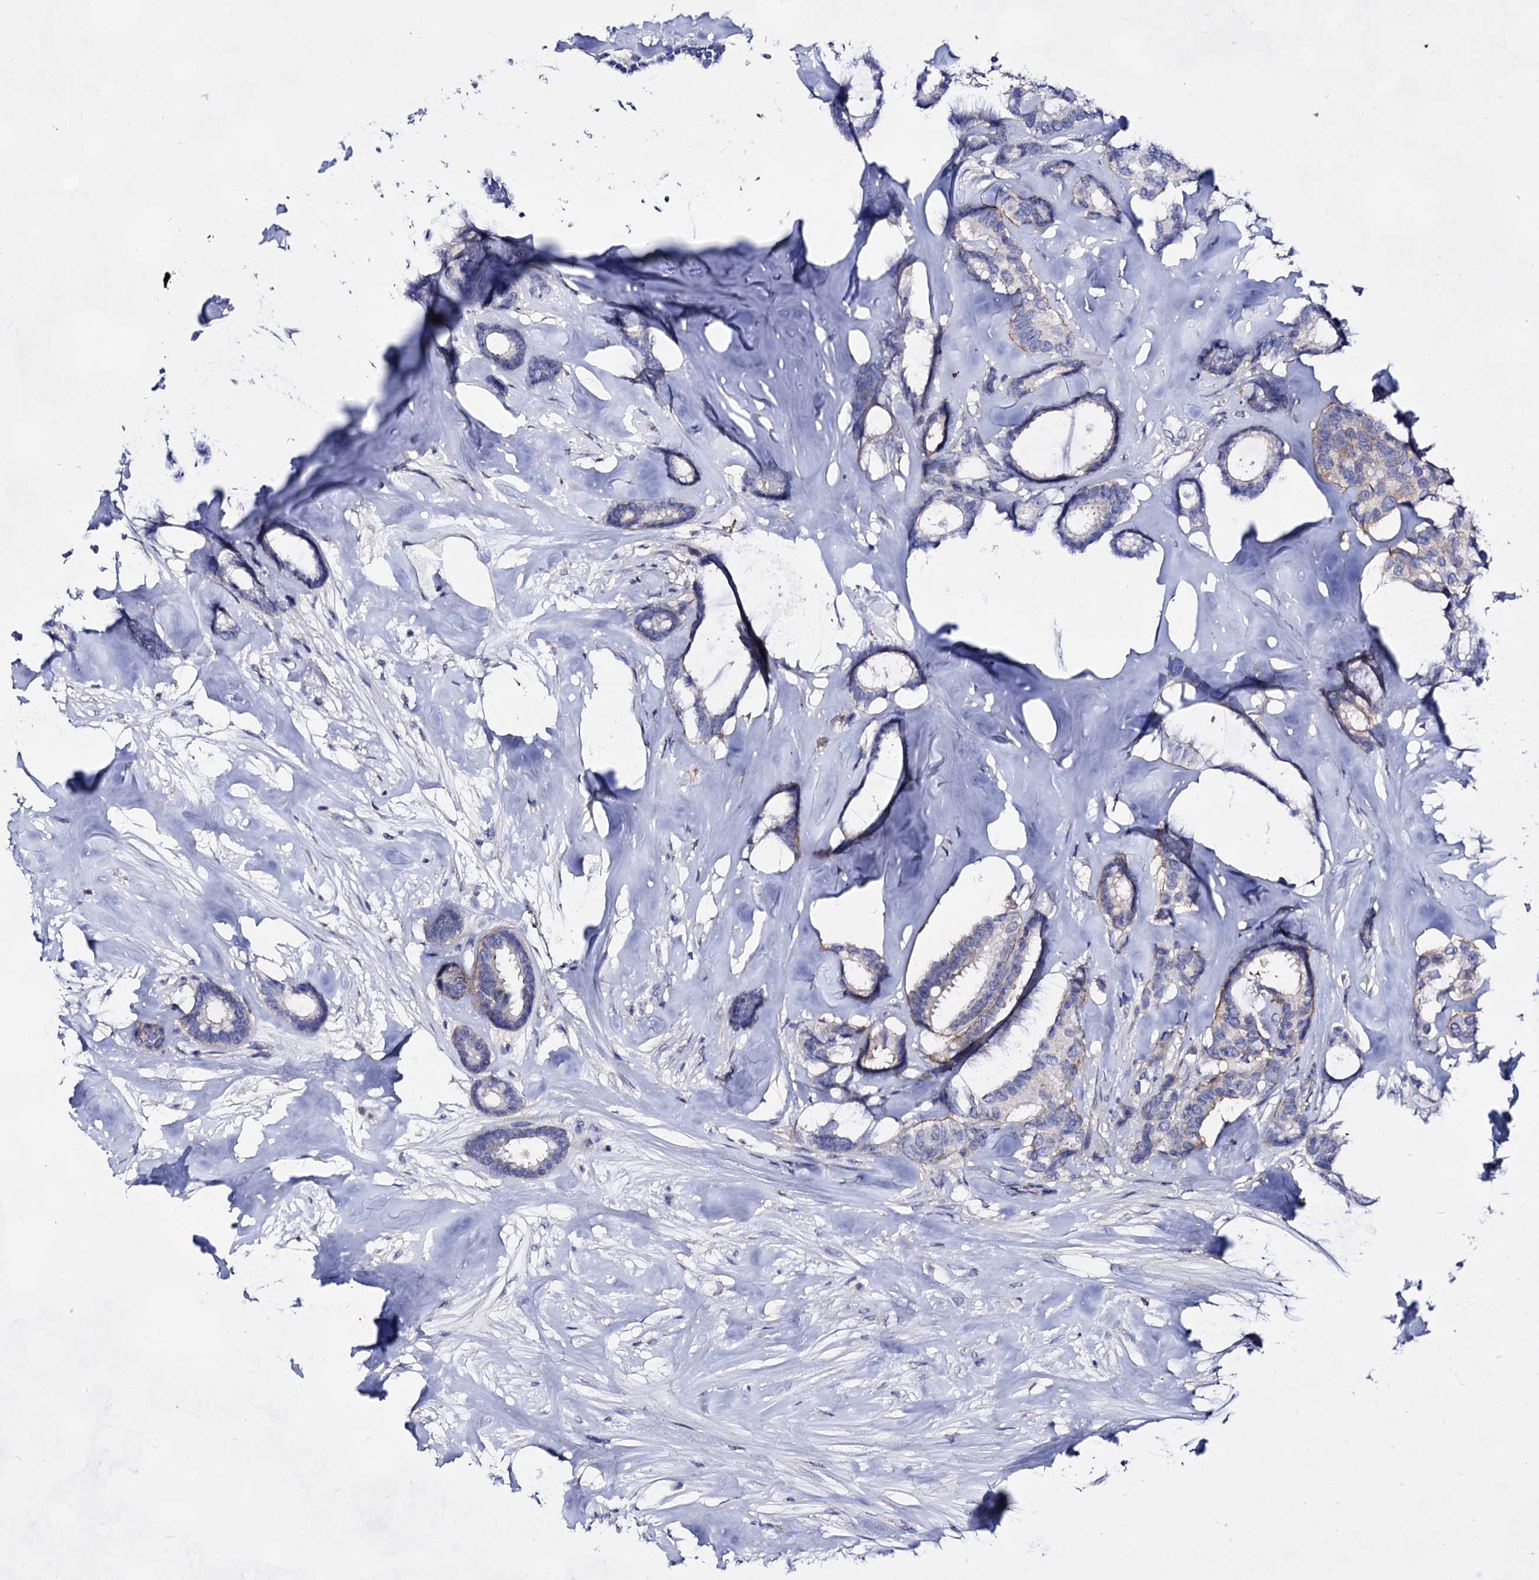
{"staining": {"intensity": "negative", "quantity": "none", "location": "none"}, "tissue": "breast cancer", "cell_type": "Tumor cells", "image_type": "cancer", "snomed": [{"axis": "morphology", "description": "Duct carcinoma"}, {"axis": "topography", "description": "Breast"}], "caption": "Immunohistochemistry (IHC) of infiltrating ductal carcinoma (breast) shows no staining in tumor cells. (Brightfield microscopy of DAB immunohistochemistry (IHC) at high magnification).", "gene": "PLIN1", "patient": {"sex": "female", "age": 87}}